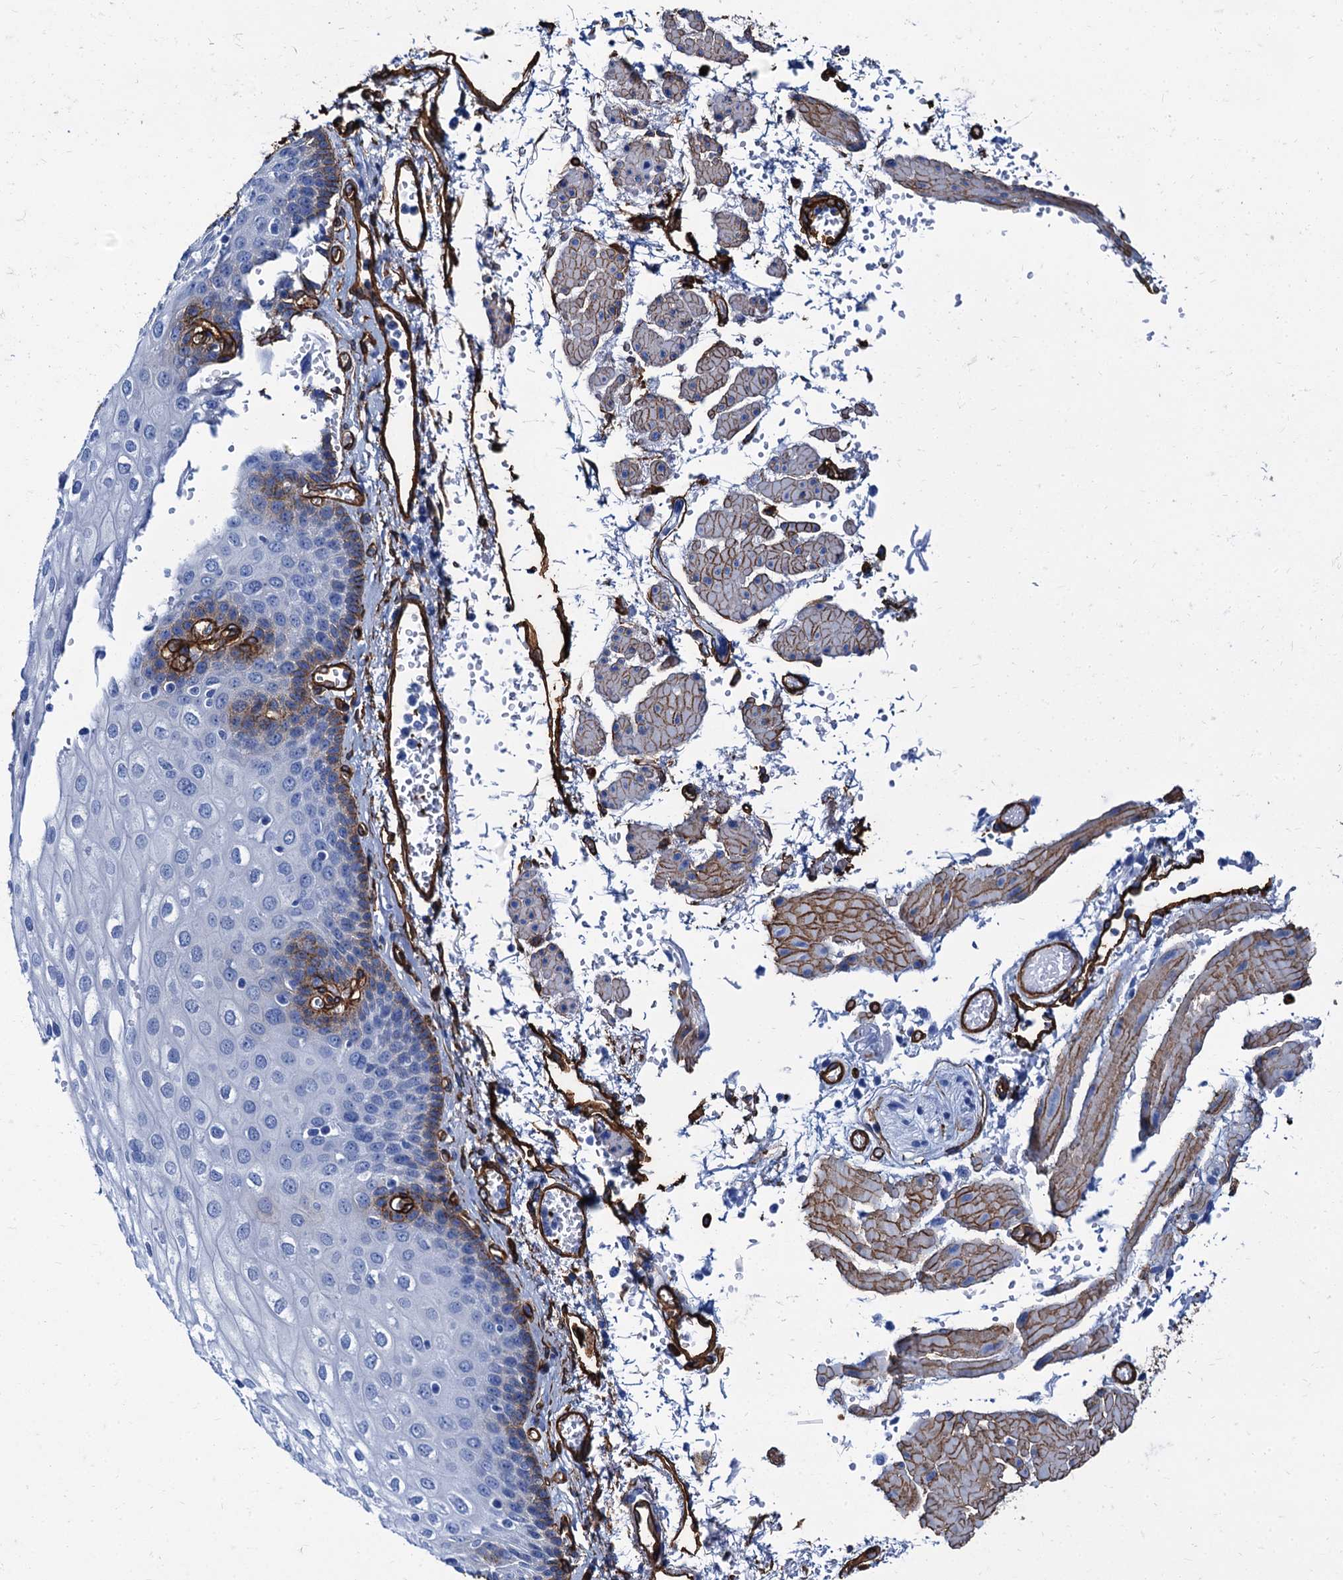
{"staining": {"intensity": "moderate", "quantity": "<25%", "location": "cytoplasmic/membranous"}, "tissue": "esophagus", "cell_type": "Squamous epithelial cells", "image_type": "normal", "snomed": [{"axis": "morphology", "description": "Normal tissue, NOS"}, {"axis": "topography", "description": "Esophagus"}], "caption": "A histopathology image showing moderate cytoplasmic/membranous positivity in about <25% of squamous epithelial cells in normal esophagus, as visualized by brown immunohistochemical staining.", "gene": "CAVIN2", "patient": {"sex": "male", "age": 81}}